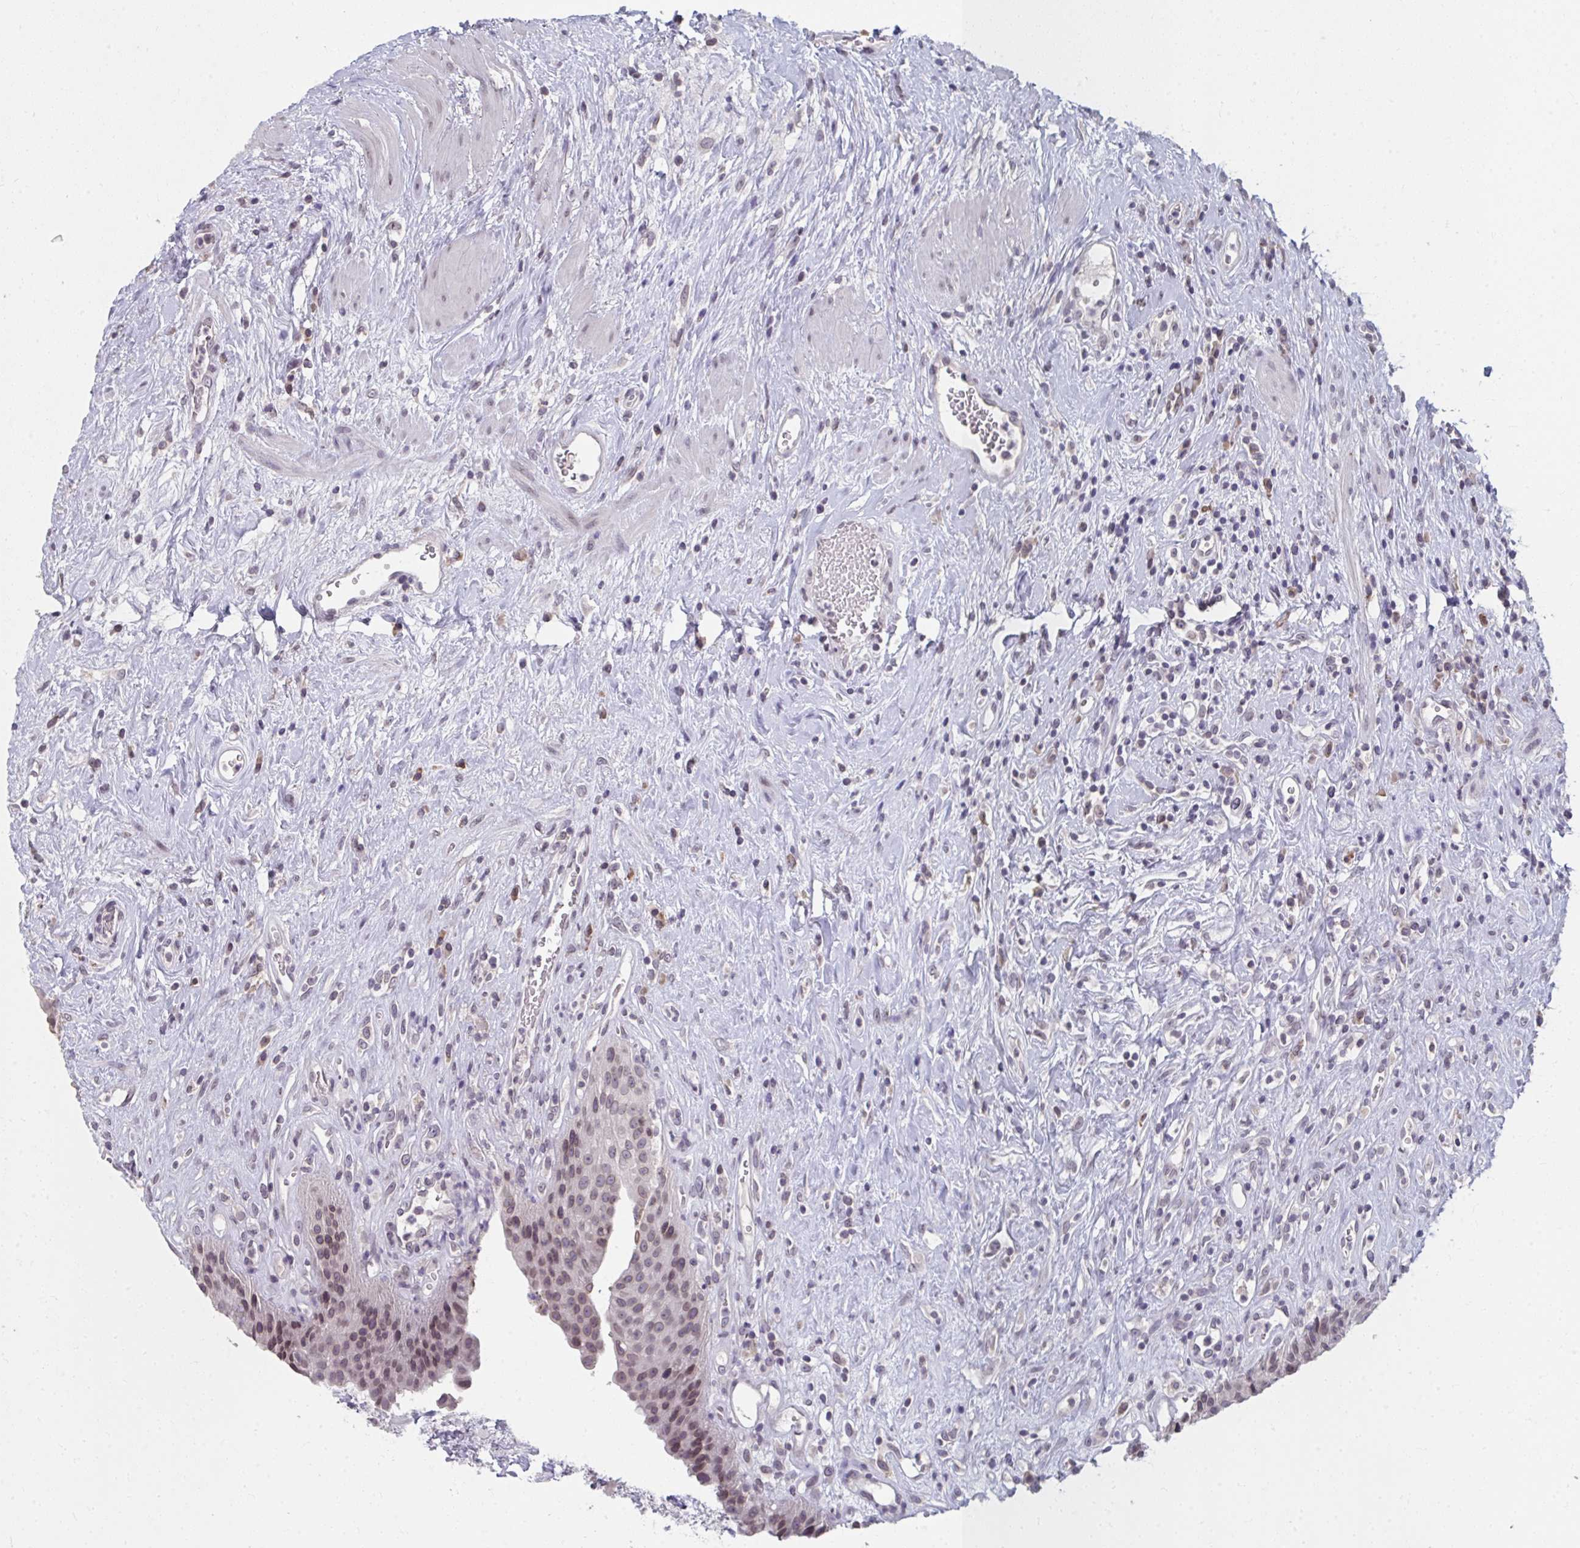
{"staining": {"intensity": "moderate", "quantity": ">75%", "location": "nuclear"}, "tissue": "urinary bladder", "cell_type": "Urothelial cells", "image_type": "normal", "snomed": [{"axis": "morphology", "description": "Normal tissue, NOS"}, {"axis": "topography", "description": "Urinary bladder"}], "caption": "Protein expression analysis of benign urinary bladder displays moderate nuclear positivity in approximately >75% of urothelial cells. The staining was performed using DAB (3,3'-diaminobenzidine) to visualize the protein expression in brown, while the nuclei were stained in blue with hematoxylin (Magnification: 20x).", "gene": "NUP133", "patient": {"sex": "female", "age": 56}}